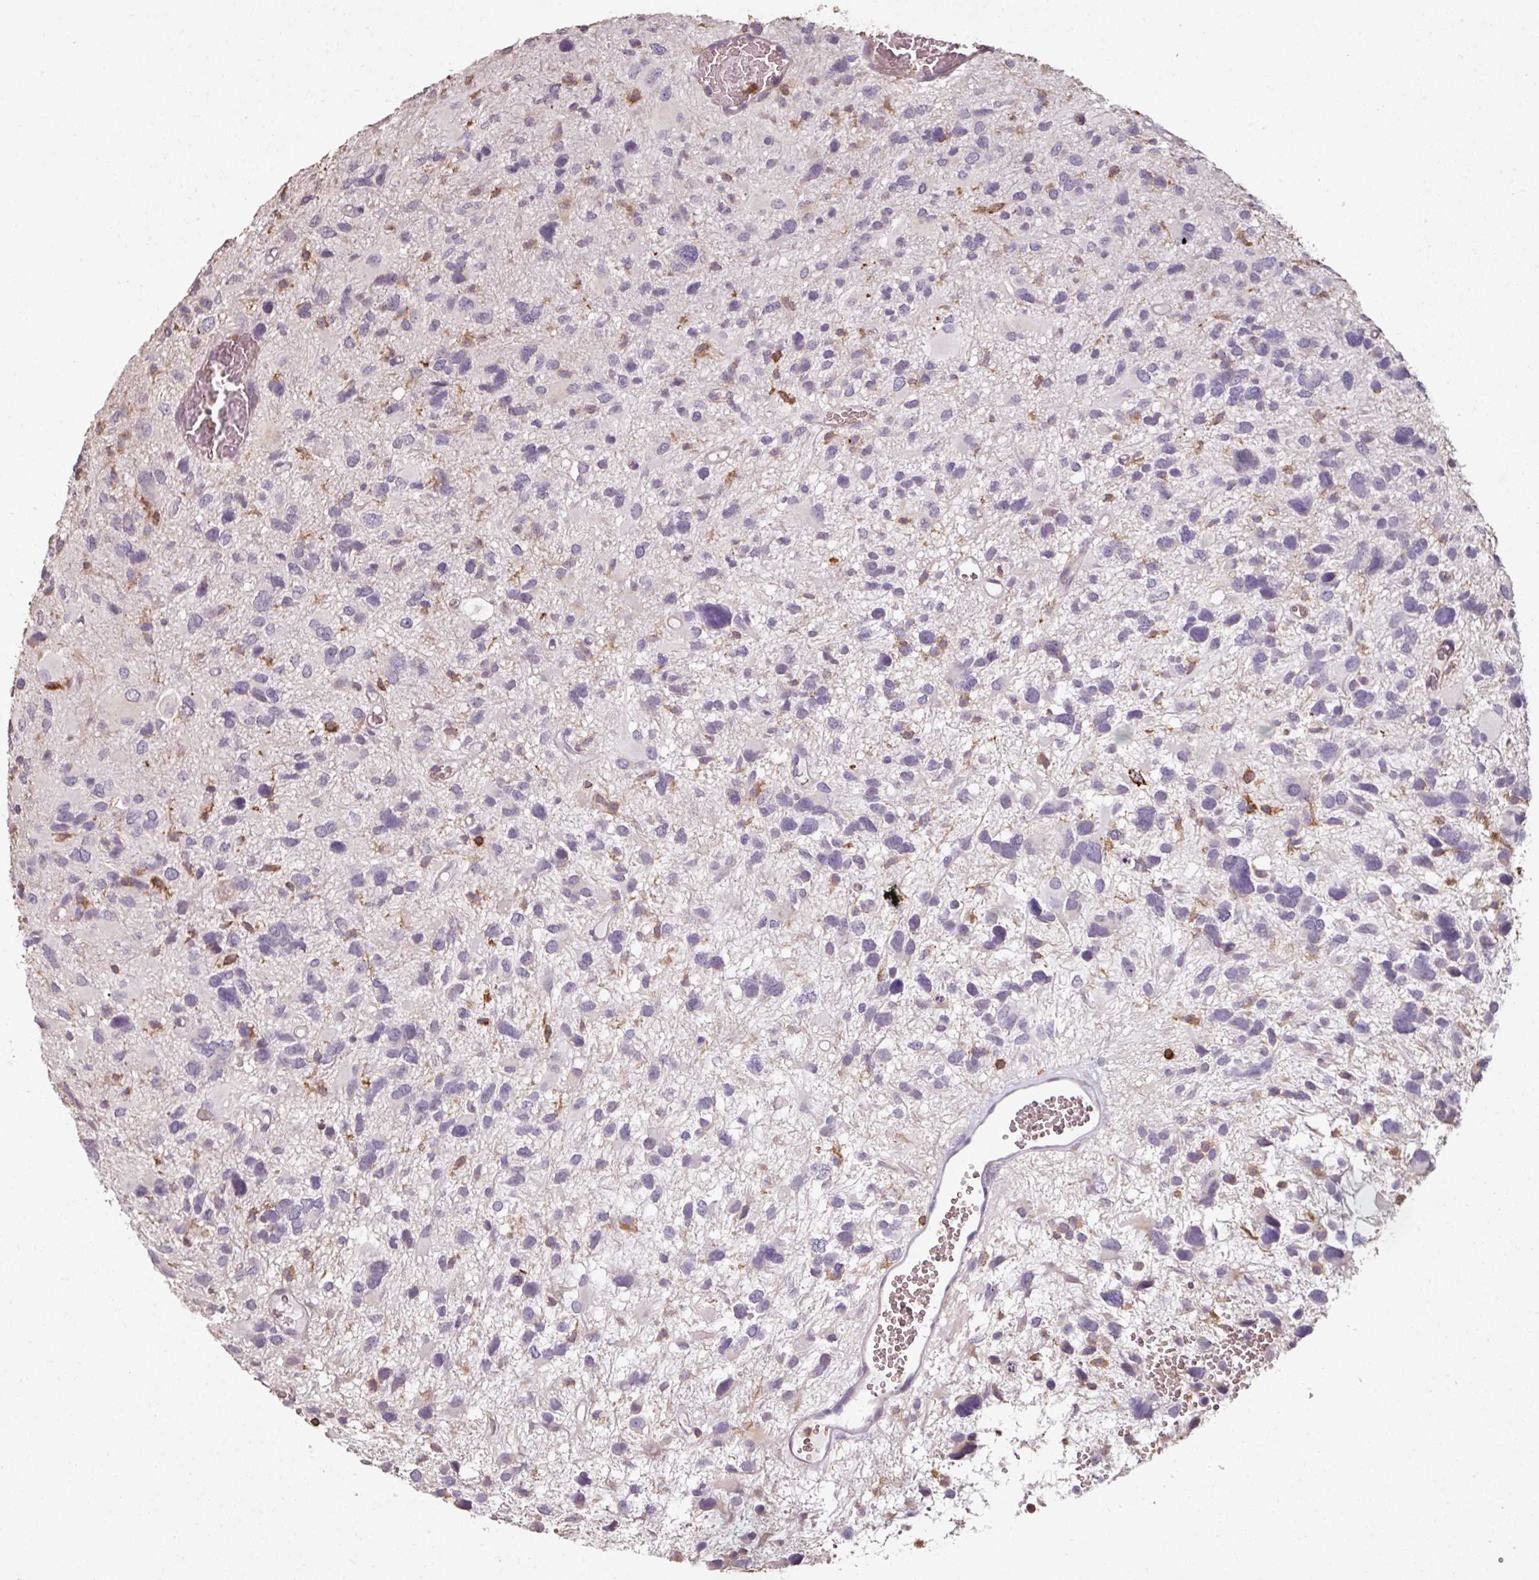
{"staining": {"intensity": "negative", "quantity": "none", "location": "none"}, "tissue": "glioma", "cell_type": "Tumor cells", "image_type": "cancer", "snomed": [{"axis": "morphology", "description": "Glioma, malignant, High grade"}, {"axis": "topography", "description": "Brain"}], "caption": "Tumor cells are negative for brown protein staining in glioma.", "gene": "OLFML2B", "patient": {"sex": "female", "age": 11}}